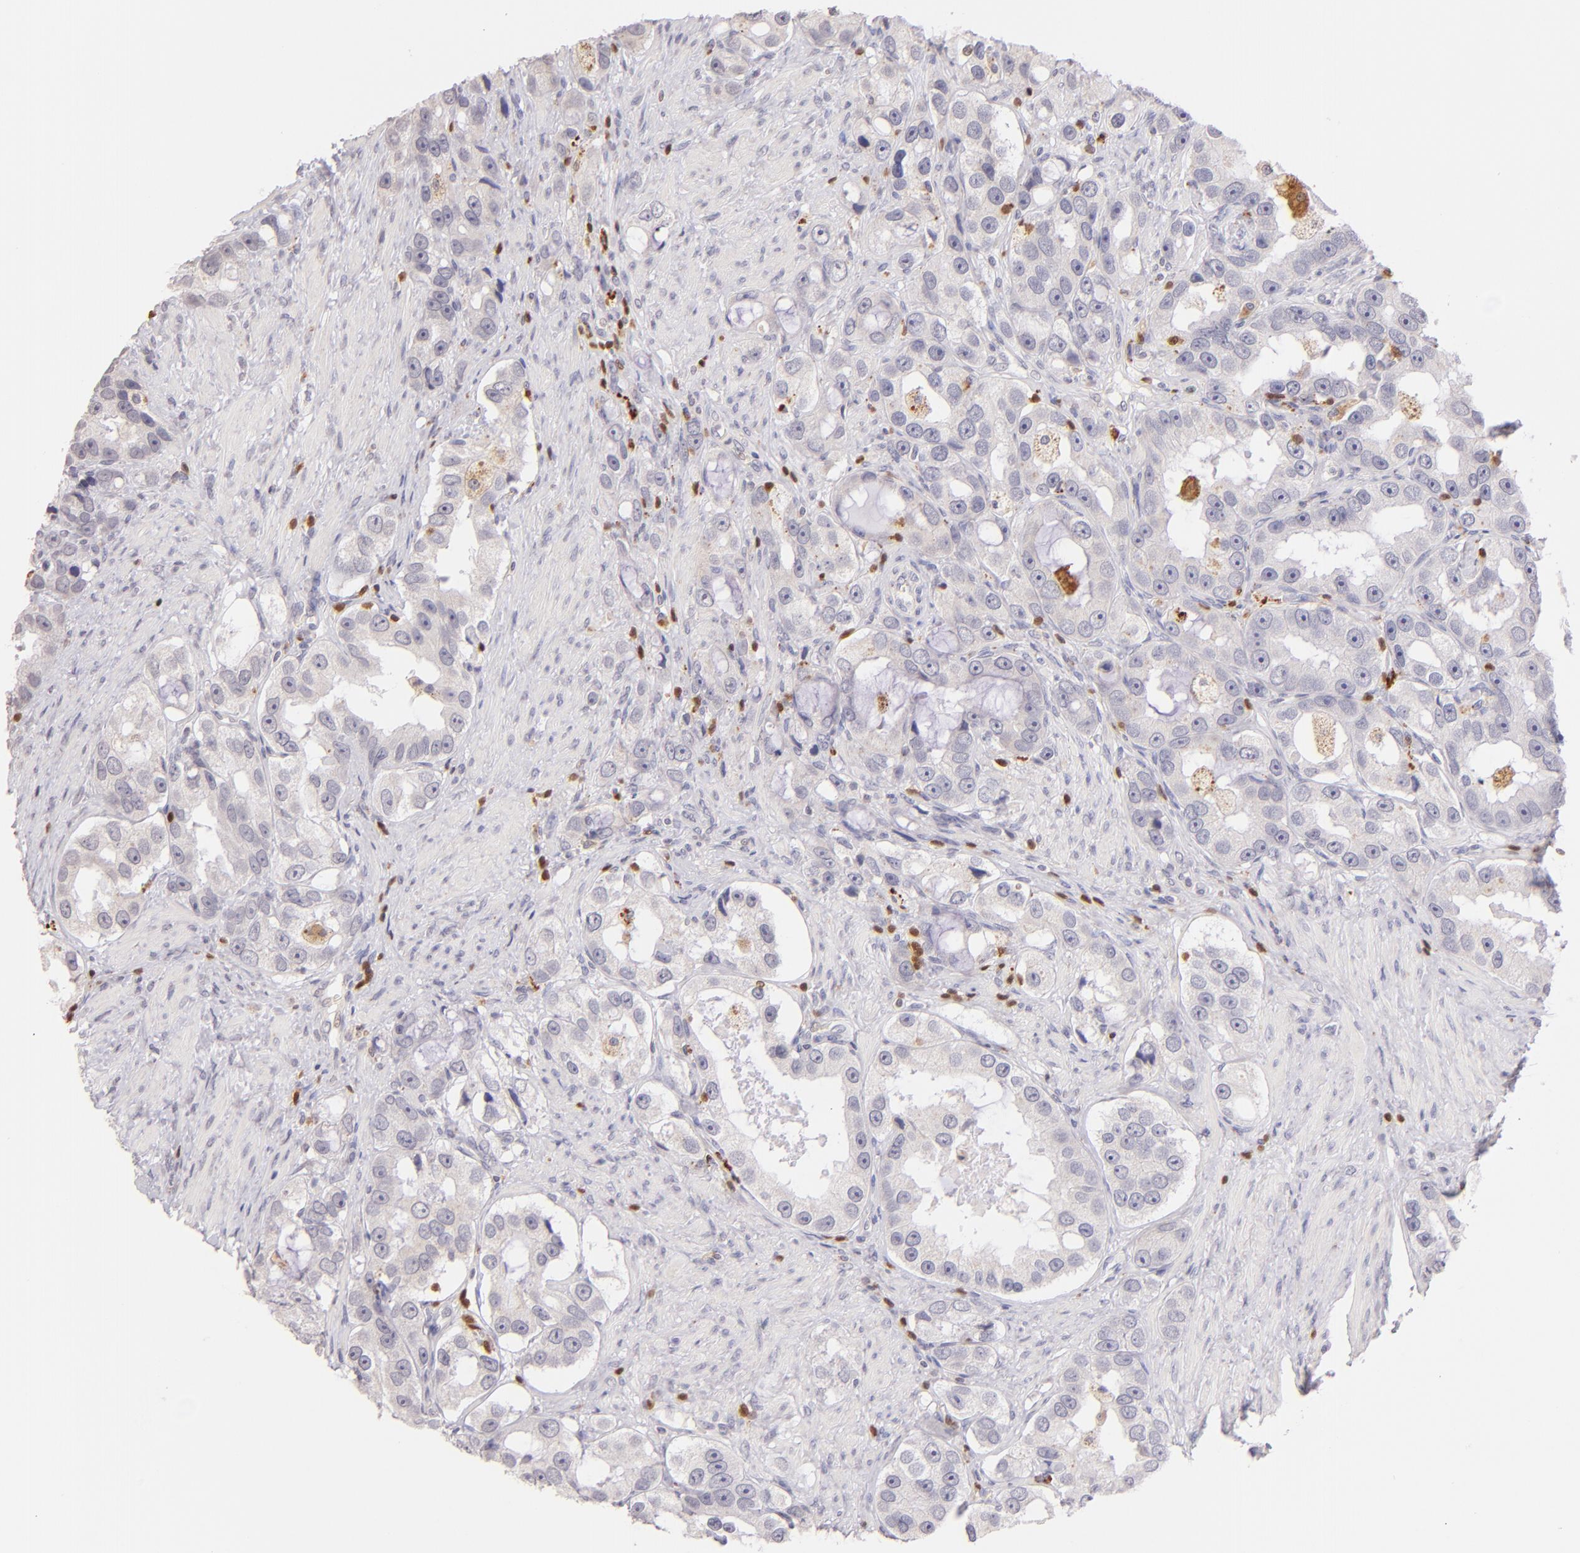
{"staining": {"intensity": "negative", "quantity": "none", "location": "none"}, "tissue": "prostate cancer", "cell_type": "Tumor cells", "image_type": "cancer", "snomed": [{"axis": "morphology", "description": "Adenocarcinoma, High grade"}, {"axis": "topography", "description": "Prostate"}], "caption": "Immunohistochemical staining of human prostate high-grade adenocarcinoma exhibits no significant staining in tumor cells.", "gene": "ZAP70", "patient": {"sex": "male", "age": 63}}